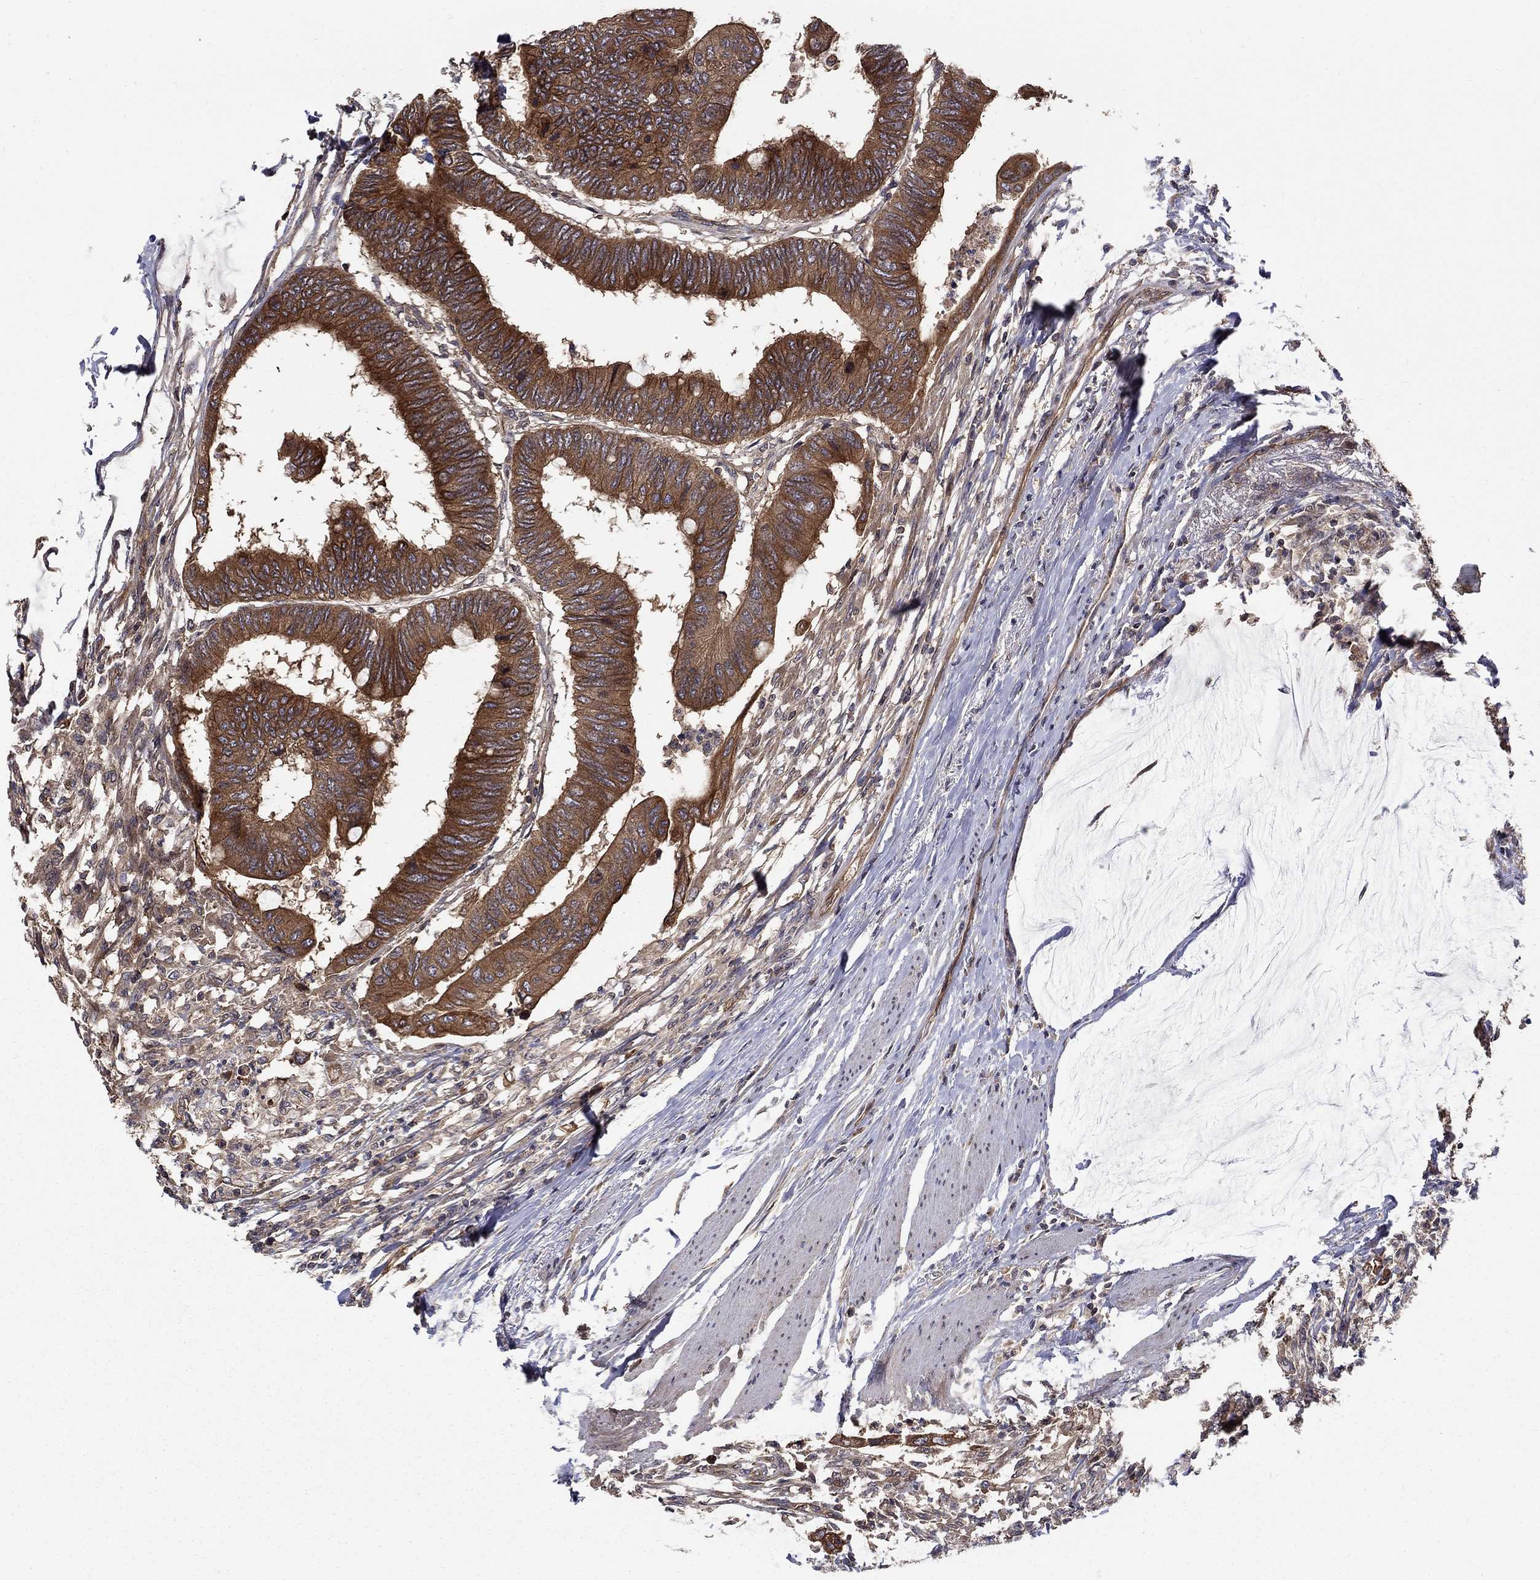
{"staining": {"intensity": "strong", "quantity": "25%-75%", "location": "cytoplasmic/membranous"}, "tissue": "colorectal cancer", "cell_type": "Tumor cells", "image_type": "cancer", "snomed": [{"axis": "morphology", "description": "Normal tissue, NOS"}, {"axis": "morphology", "description": "Adenocarcinoma, NOS"}, {"axis": "topography", "description": "Rectum"}, {"axis": "topography", "description": "Peripheral nerve tissue"}], "caption": "Colorectal cancer was stained to show a protein in brown. There is high levels of strong cytoplasmic/membranous positivity in approximately 25%-75% of tumor cells.", "gene": "BMERB1", "patient": {"sex": "male", "age": 92}}